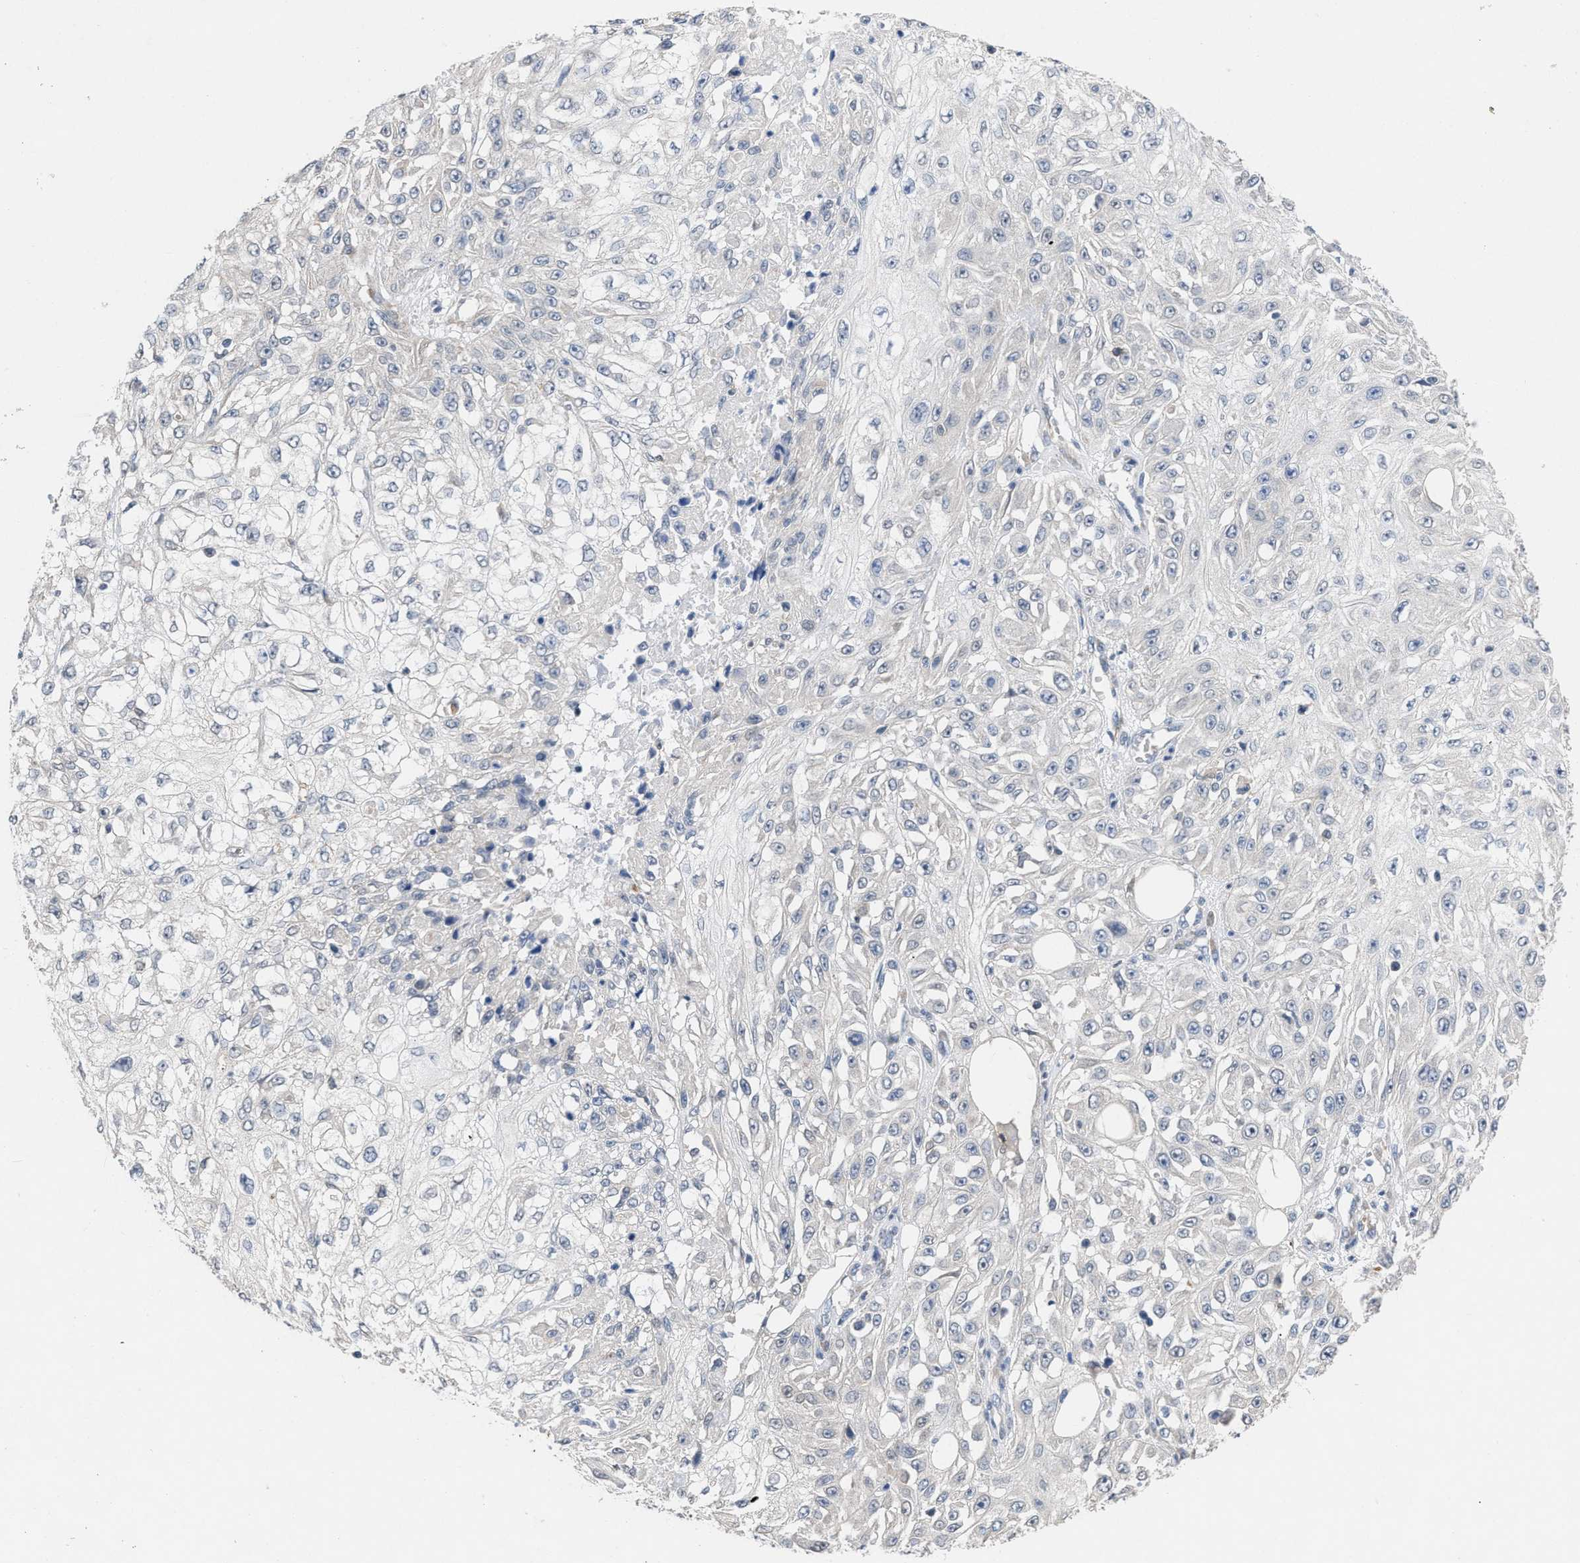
{"staining": {"intensity": "negative", "quantity": "none", "location": "none"}, "tissue": "skin cancer", "cell_type": "Tumor cells", "image_type": "cancer", "snomed": [{"axis": "morphology", "description": "Squamous cell carcinoma, NOS"}, {"axis": "morphology", "description": "Squamous cell carcinoma, metastatic, NOS"}, {"axis": "topography", "description": "Skin"}, {"axis": "topography", "description": "Lymph node"}], "caption": "Immunohistochemical staining of squamous cell carcinoma (skin) shows no significant expression in tumor cells. Nuclei are stained in blue.", "gene": "TMEM131", "patient": {"sex": "male", "age": 75}}